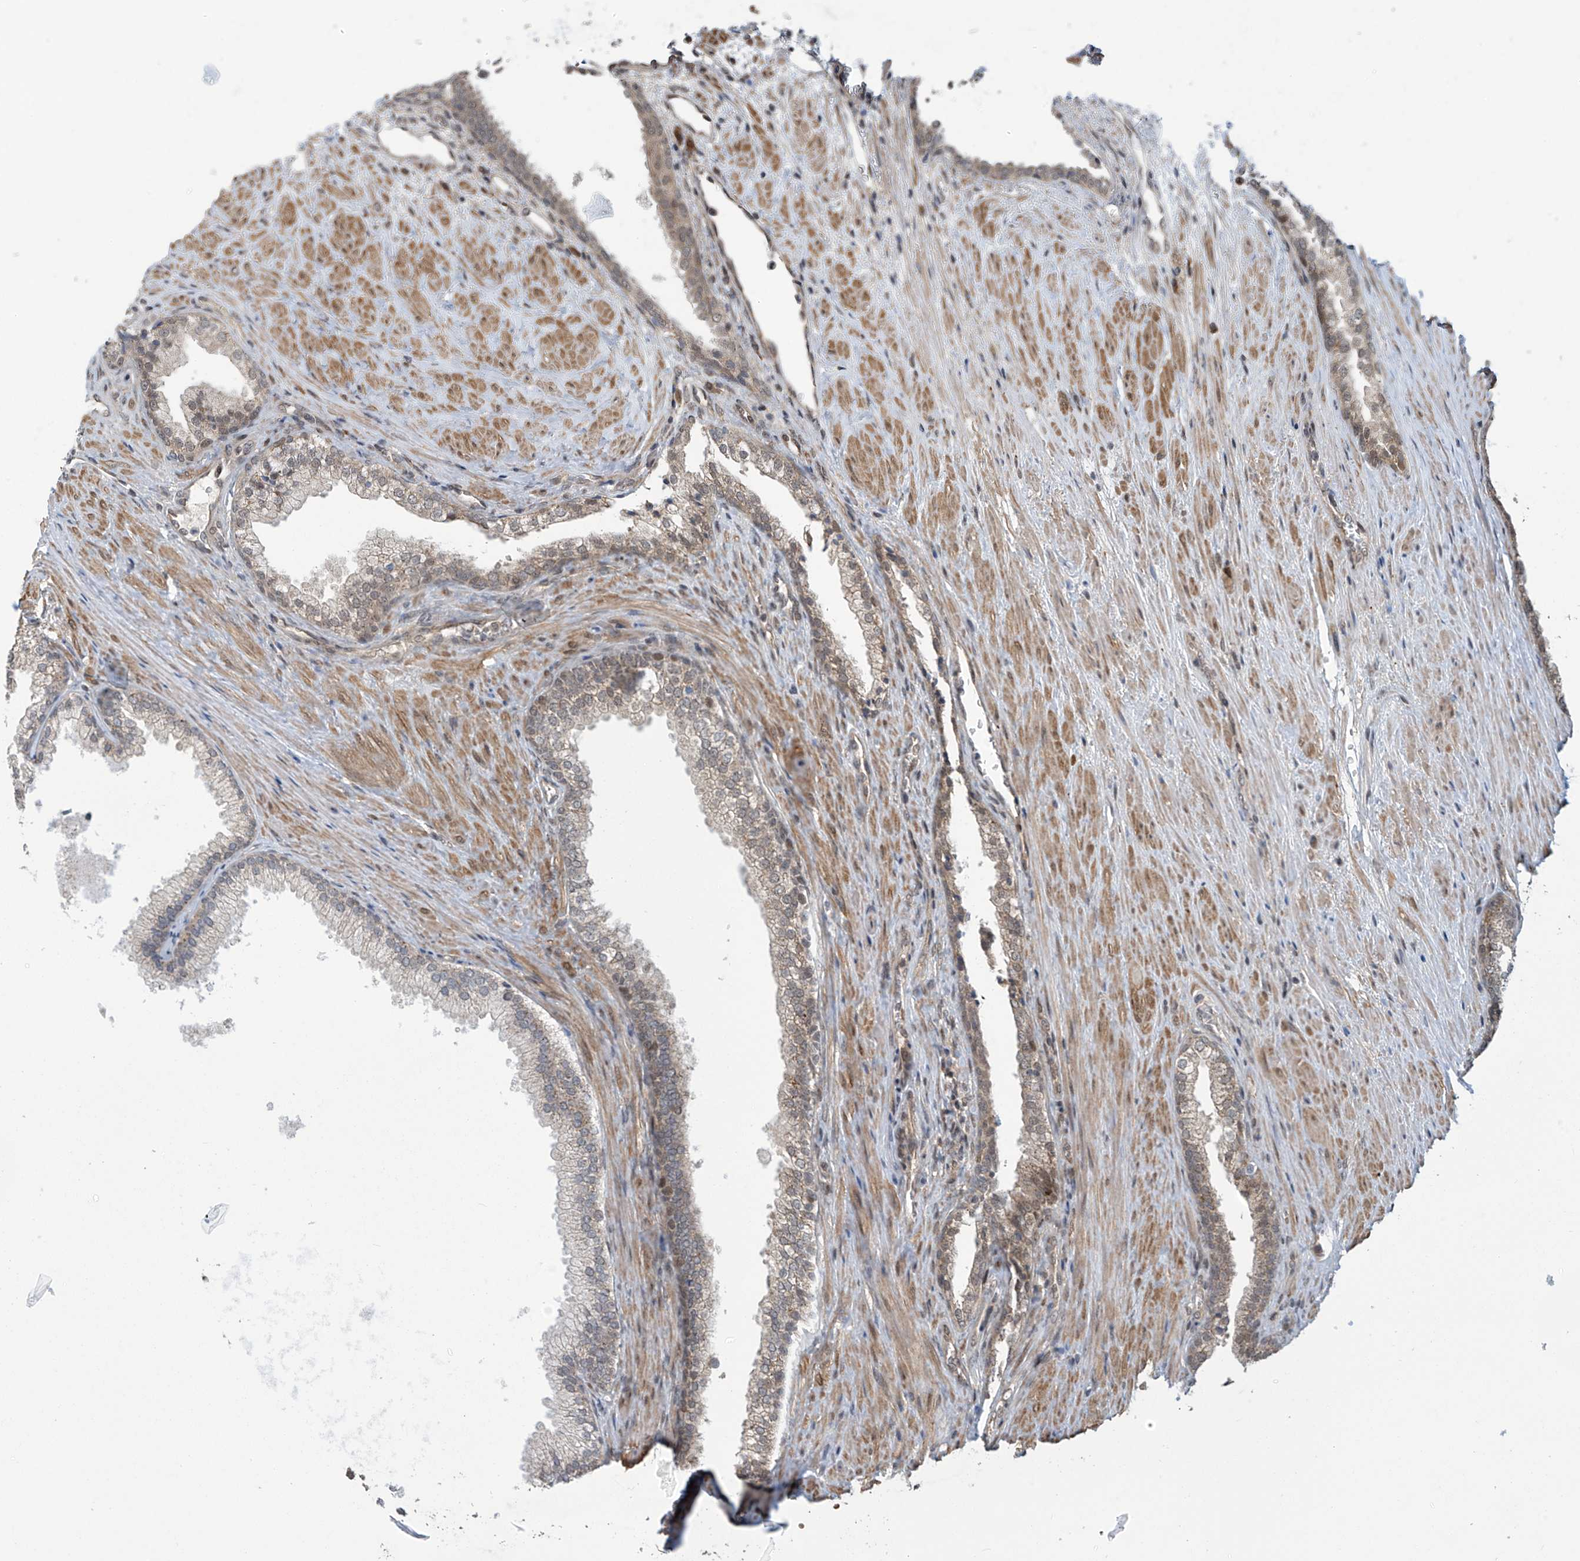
{"staining": {"intensity": "moderate", "quantity": "25%-75%", "location": "cytoplasmic/membranous"}, "tissue": "prostate", "cell_type": "Glandular cells", "image_type": "normal", "snomed": [{"axis": "morphology", "description": "Normal tissue, NOS"}, {"axis": "topography", "description": "Prostate"}], "caption": "IHC image of unremarkable prostate: human prostate stained using immunohistochemistry demonstrates medium levels of moderate protein expression localized specifically in the cytoplasmic/membranous of glandular cells, appearing as a cytoplasmic/membranous brown color.", "gene": "ABHD13", "patient": {"sex": "male", "age": 76}}